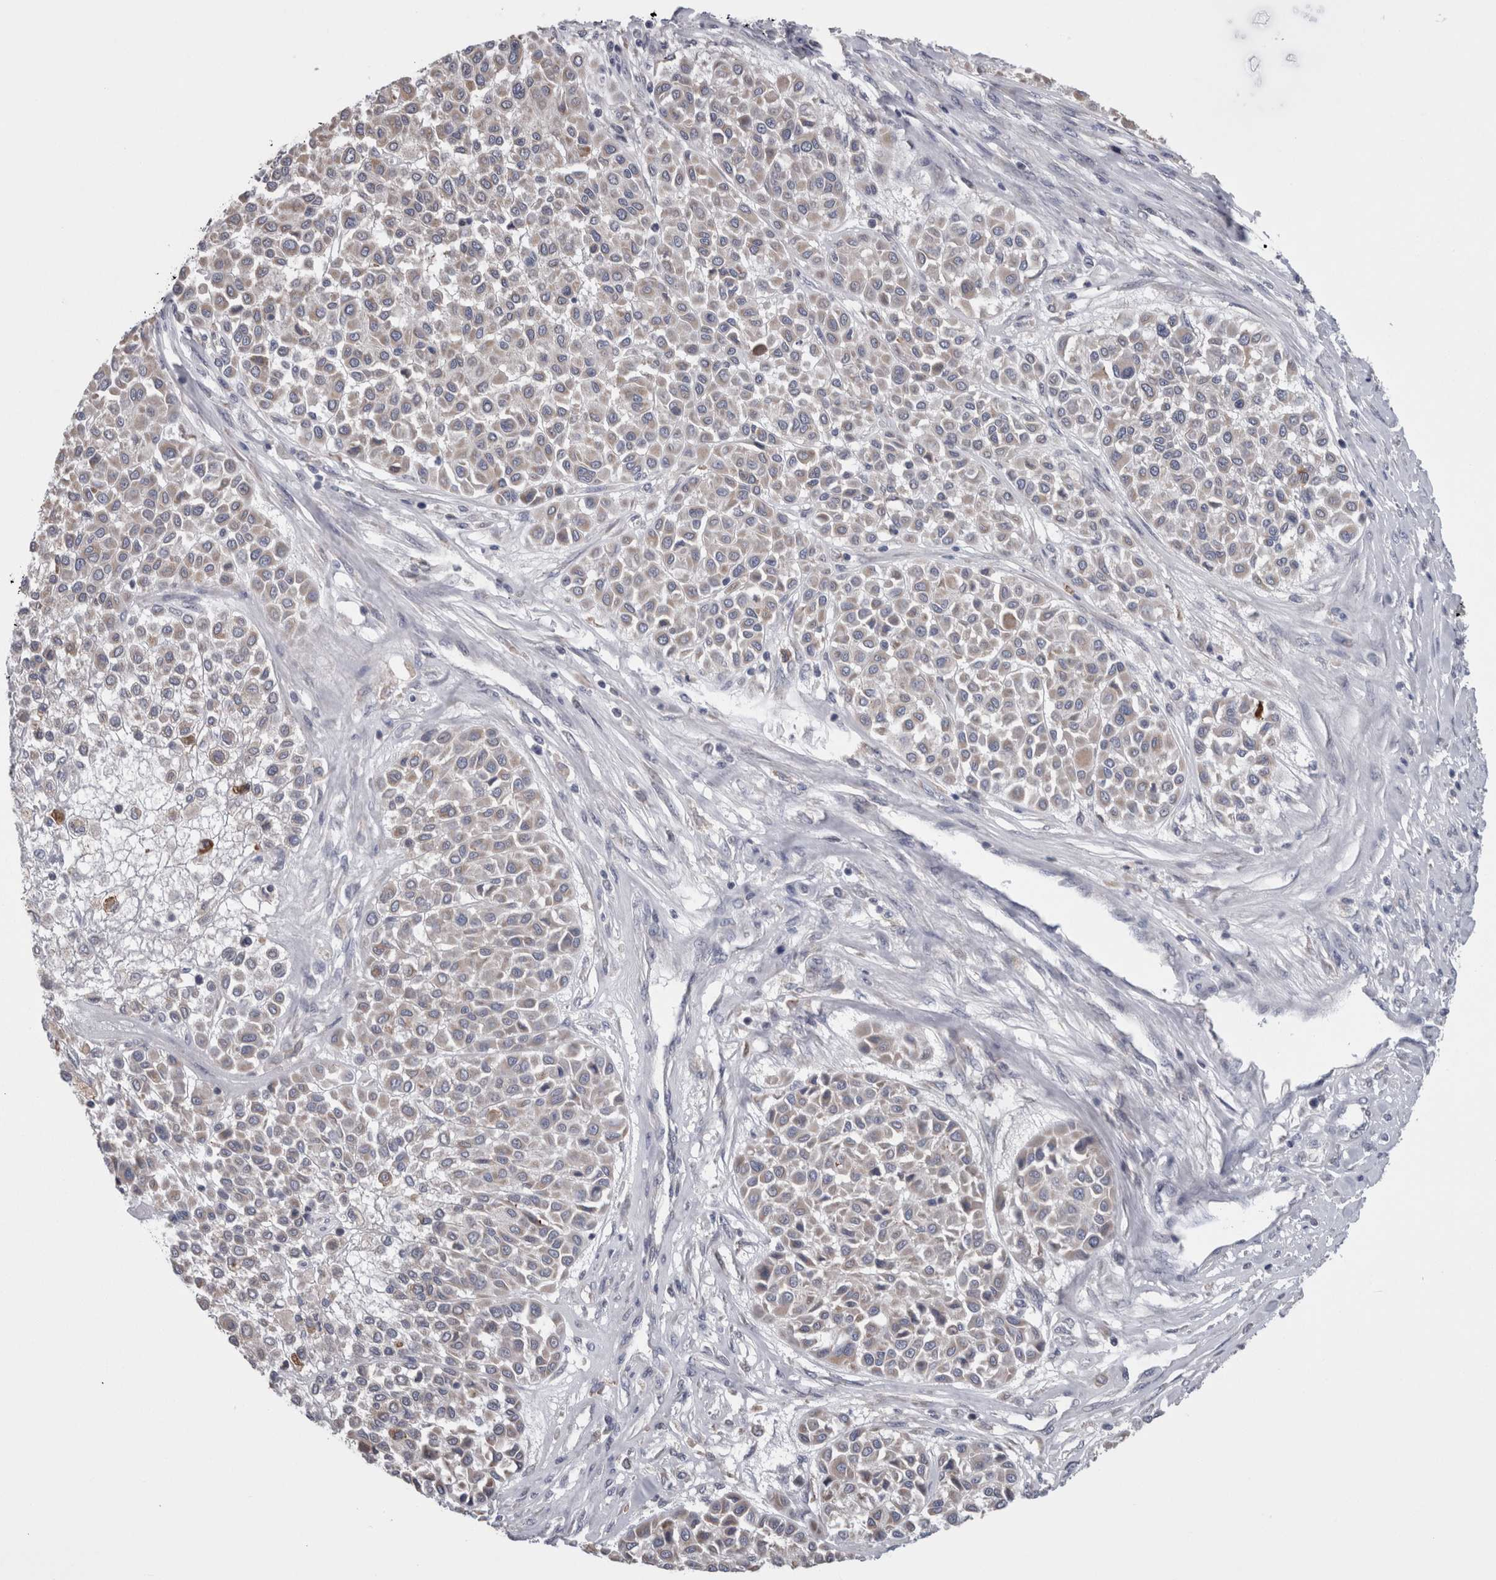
{"staining": {"intensity": "weak", "quantity": "<25%", "location": "cytoplasmic/membranous"}, "tissue": "melanoma", "cell_type": "Tumor cells", "image_type": "cancer", "snomed": [{"axis": "morphology", "description": "Malignant melanoma, Metastatic site"}, {"axis": "topography", "description": "Soft tissue"}], "caption": "An image of human malignant melanoma (metastatic site) is negative for staining in tumor cells.", "gene": "GDAP1", "patient": {"sex": "male", "age": 41}}